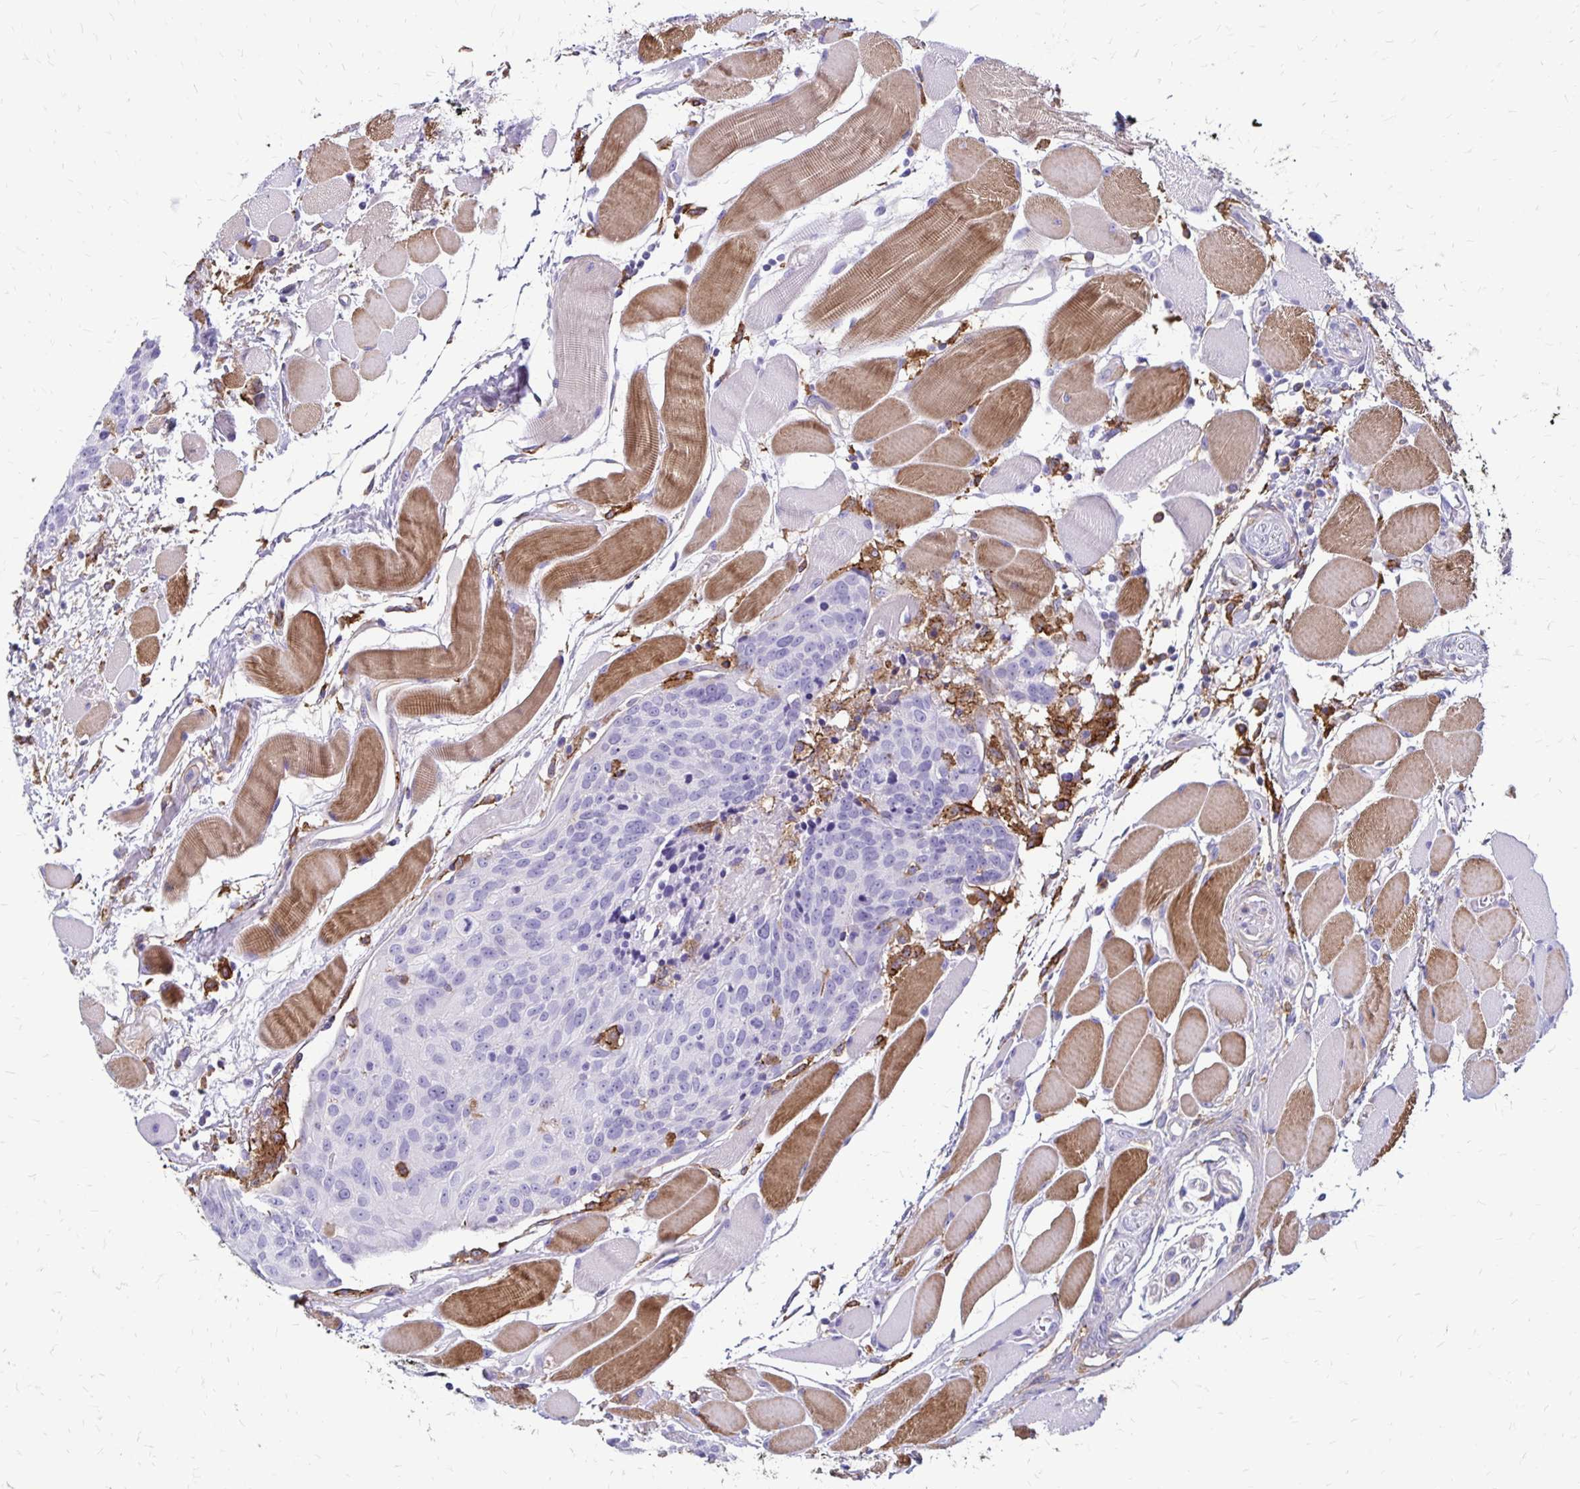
{"staining": {"intensity": "negative", "quantity": "none", "location": "none"}, "tissue": "head and neck cancer", "cell_type": "Tumor cells", "image_type": "cancer", "snomed": [{"axis": "morphology", "description": "Squamous cell carcinoma, NOS"}, {"axis": "topography", "description": "Oral tissue"}, {"axis": "topography", "description": "Head-Neck"}], "caption": "Head and neck squamous cell carcinoma was stained to show a protein in brown. There is no significant staining in tumor cells.", "gene": "TNS3", "patient": {"sex": "male", "age": 64}}